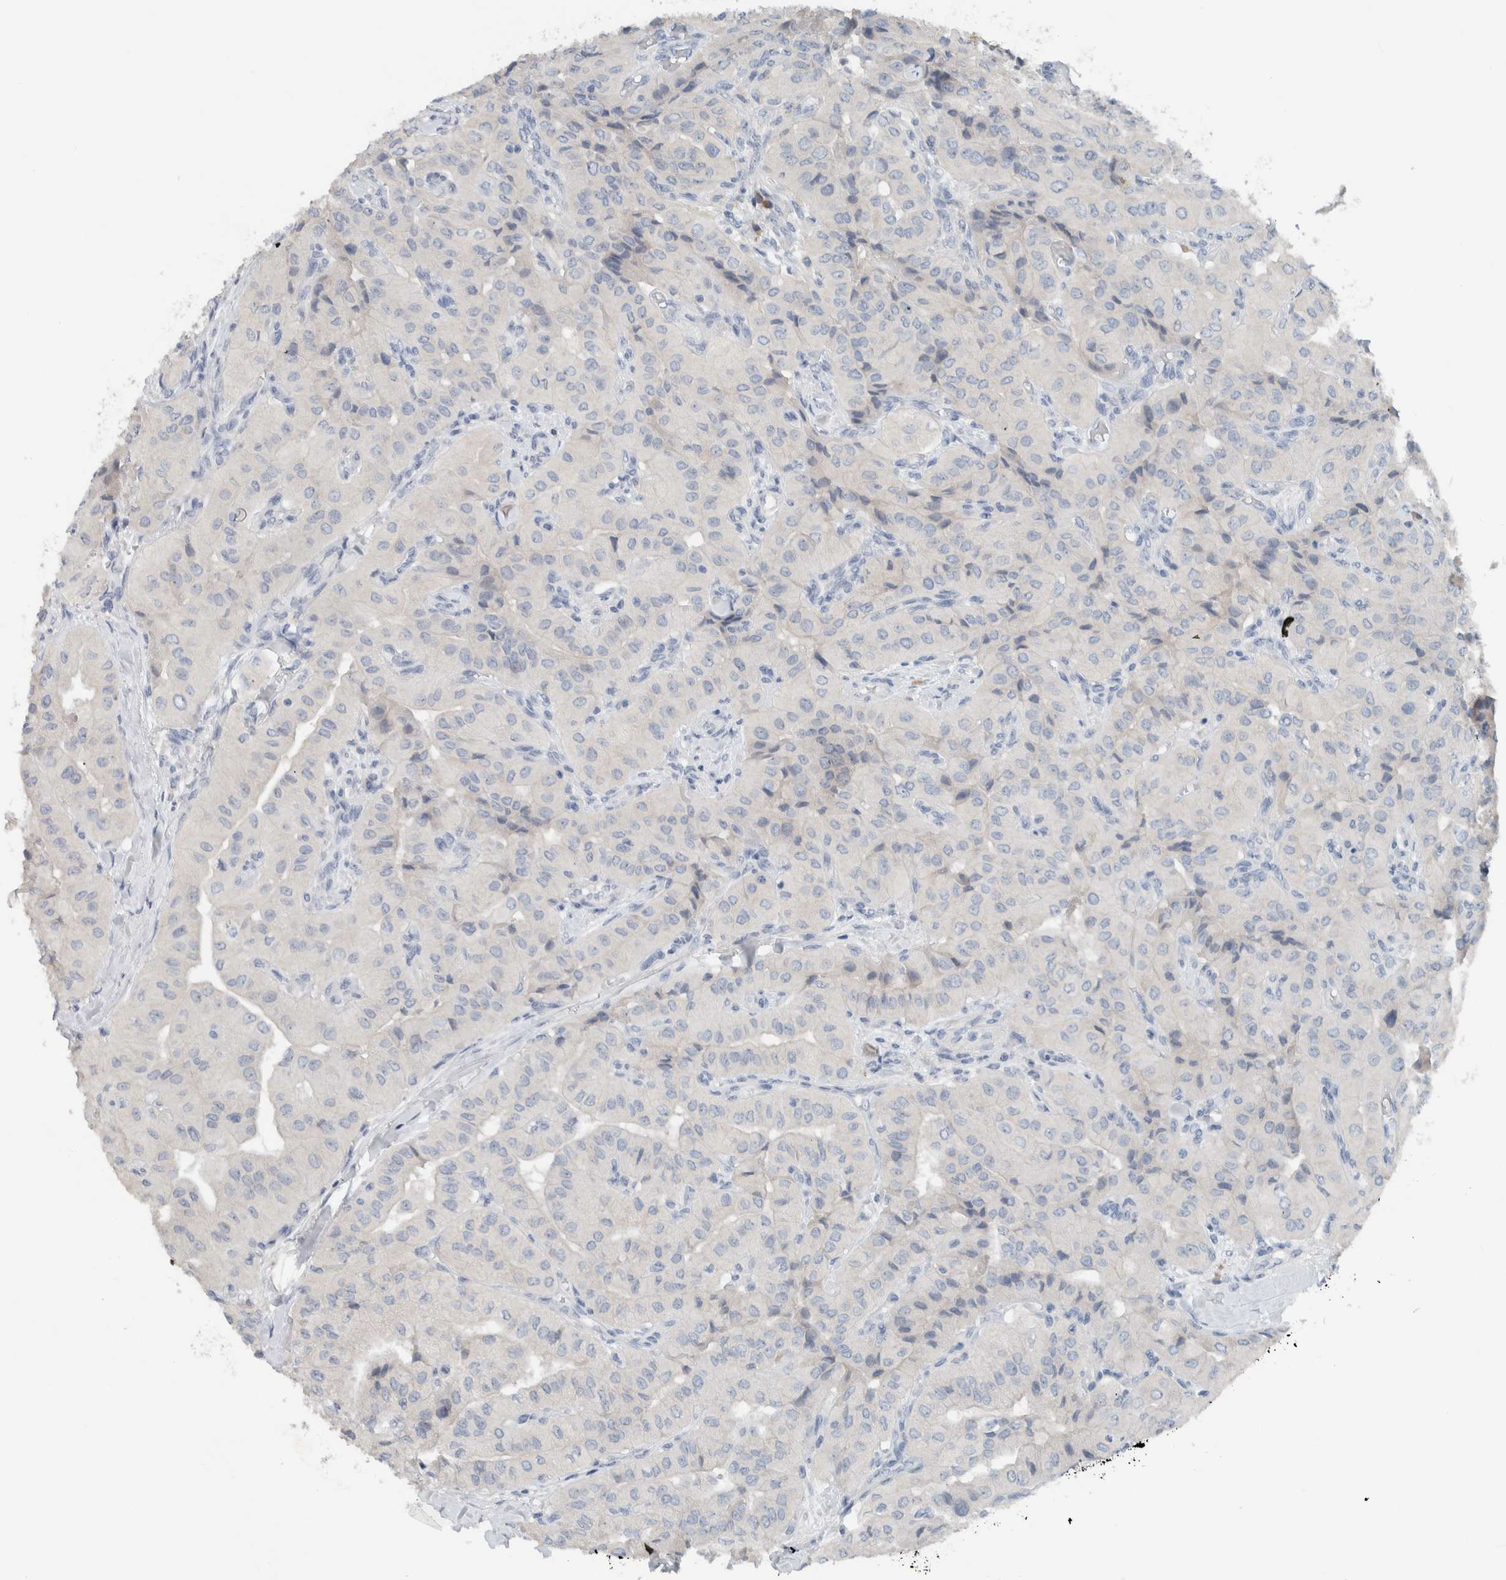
{"staining": {"intensity": "negative", "quantity": "none", "location": "none"}, "tissue": "thyroid cancer", "cell_type": "Tumor cells", "image_type": "cancer", "snomed": [{"axis": "morphology", "description": "Papillary adenocarcinoma, NOS"}, {"axis": "topography", "description": "Thyroid gland"}], "caption": "A micrograph of human papillary adenocarcinoma (thyroid) is negative for staining in tumor cells.", "gene": "DUOX1", "patient": {"sex": "female", "age": 59}}